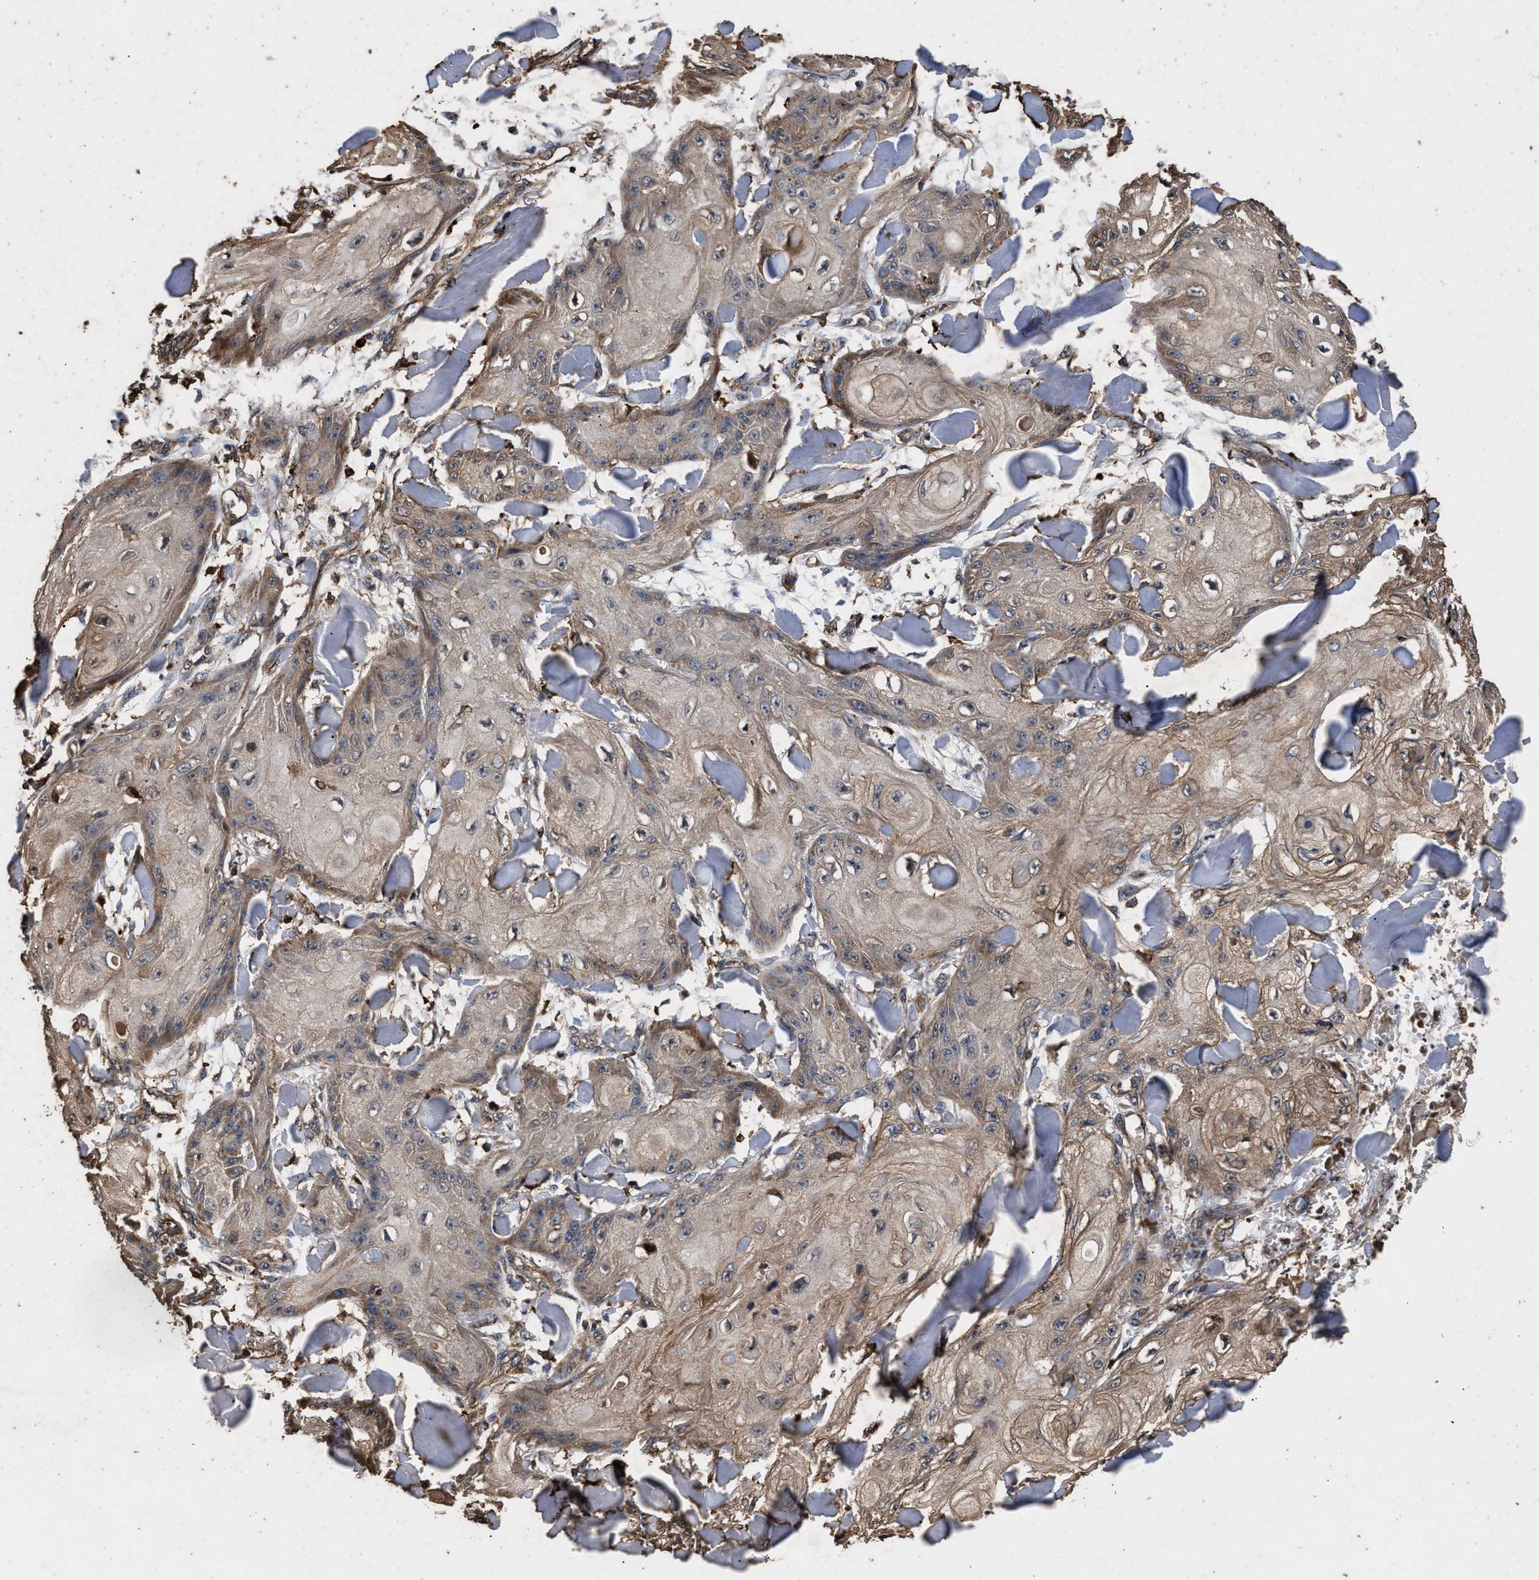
{"staining": {"intensity": "weak", "quantity": "<25%", "location": "cytoplasmic/membranous"}, "tissue": "skin cancer", "cell_type": "Tumor cells", "image_type": "cancer", "snomed": [{"axis": "morphology", "description": "Squamous cell carcinoma, NOS"}, {"axis": "topography", "description": "Skin"}], "caption": "Skin squamous cell carcinoma was stained to show a protein in brown. There is no significant positivity in tumor cells.", "gene": "KYAT1", "patient": {"sex": "male", "age": 74}}